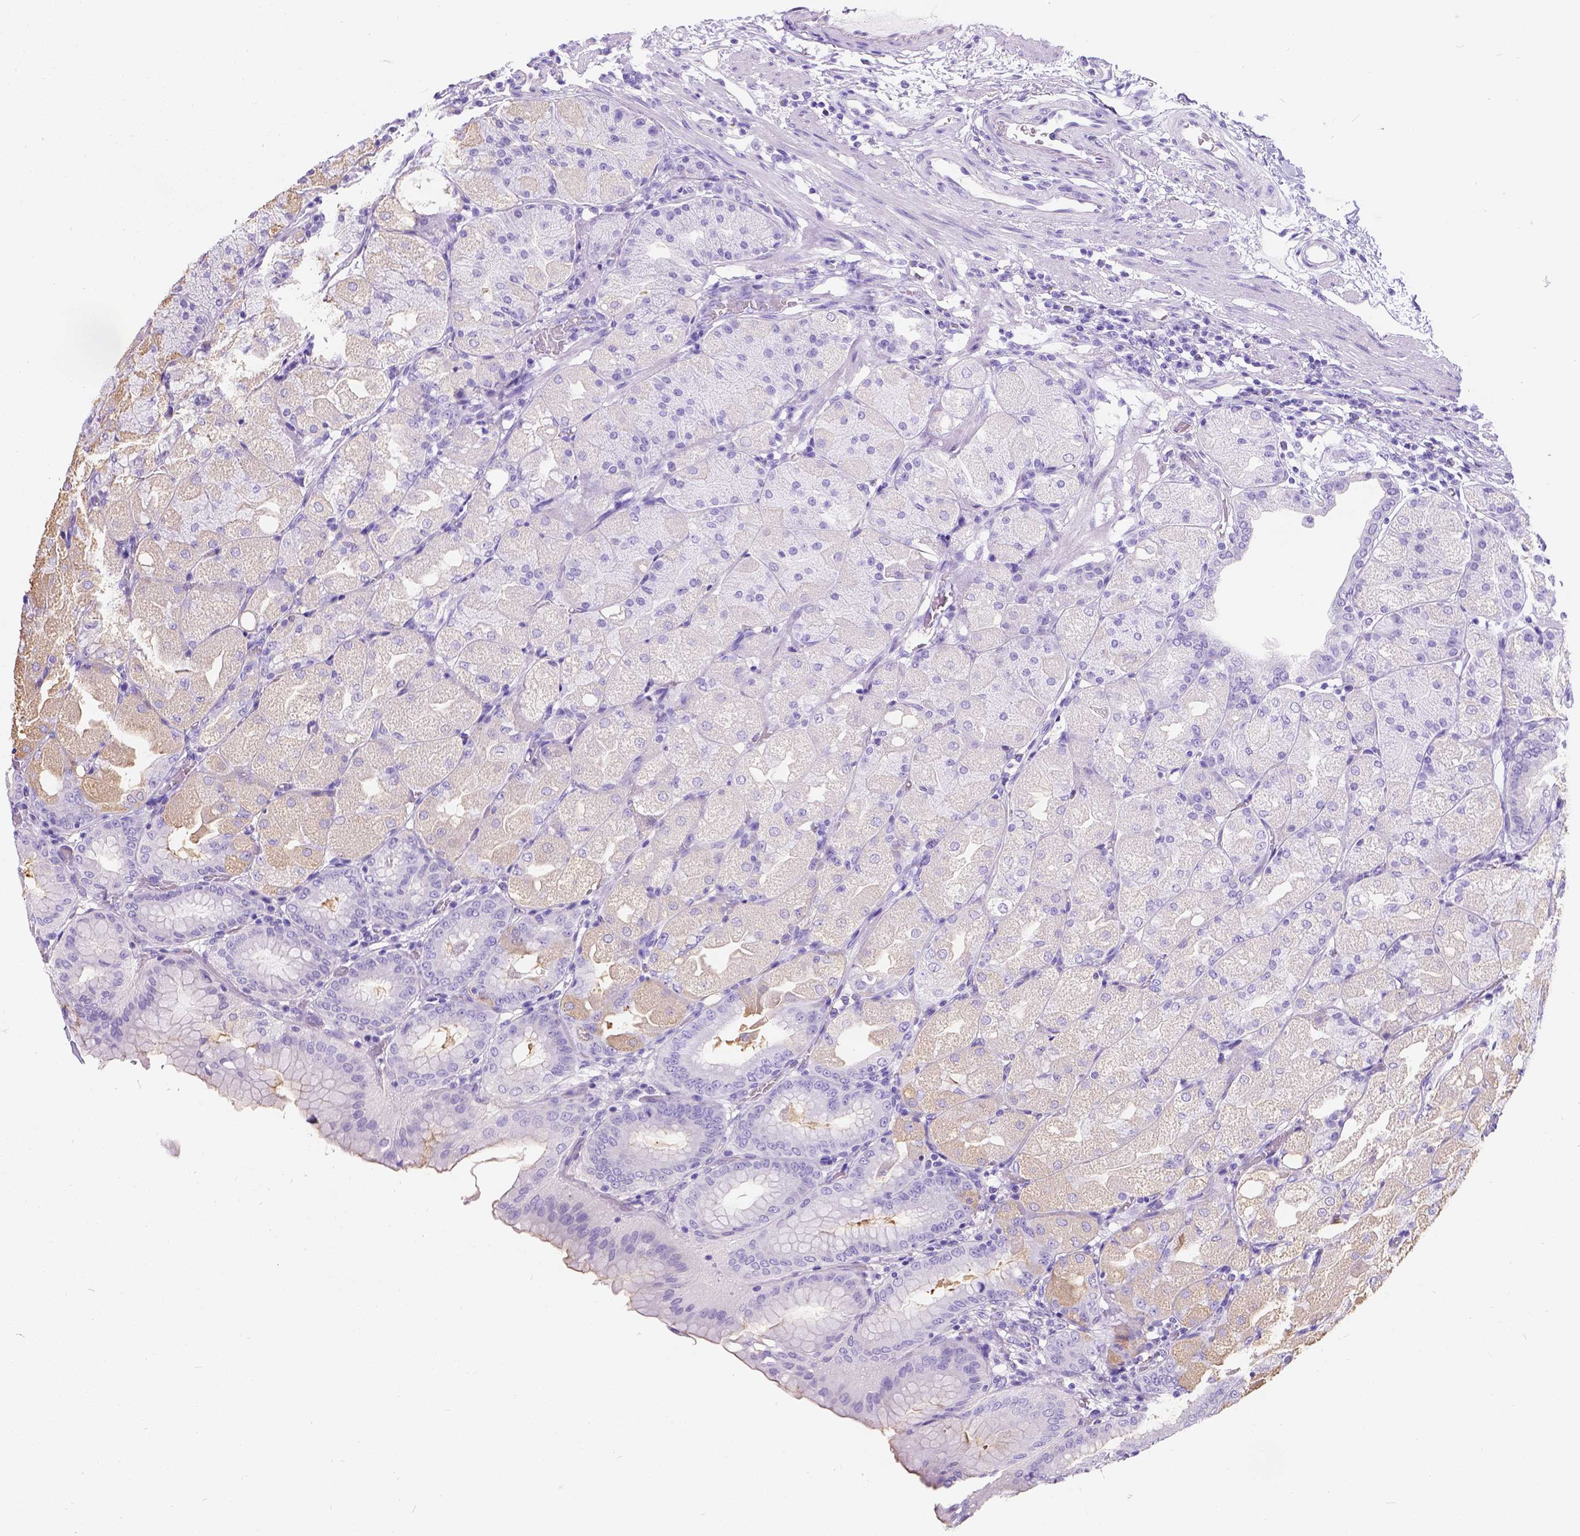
{"staining": {"intensity": "weak", "quantity": "<25%", "location": "cytoplasmic/membranous"}, "tissue": "stomach", "cell_type": "Glandular cells", "image_type": "normal", "snomed": [{"axis": "morphology", "description": "Normal tissue, NOS"}, {"axis": "topography", "description": "Stomach, upper"}, {"axis": "topography", "description": "Stomach"}, {"axis": "topography", "description": "Stomach, lower"}], "caption": "Image shows no protein staining in glandular cells of benign stomach. Nuclei are stained in blue.", "gene": "PHF7", "patient": {"sex": "male", "age": 62}}